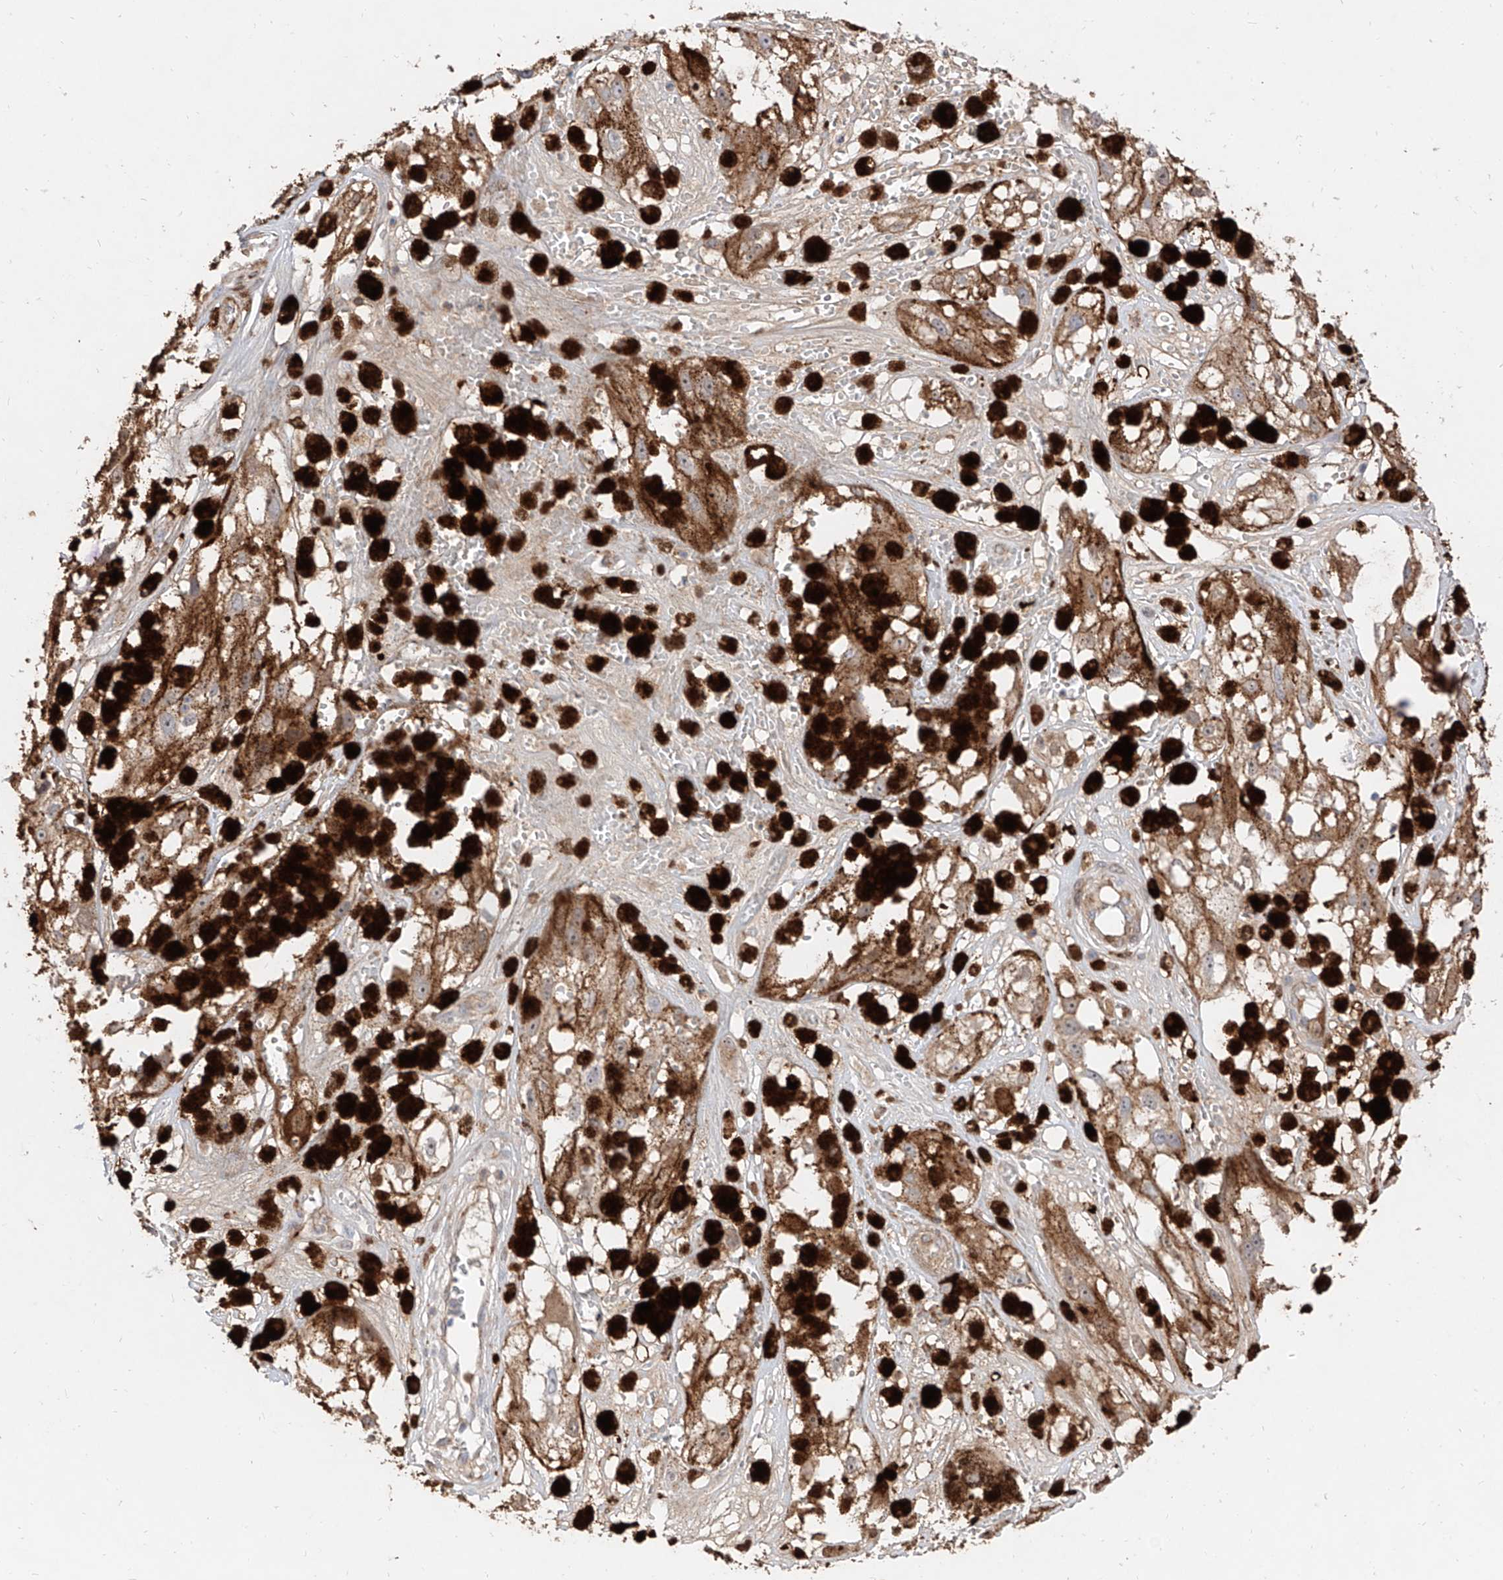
{"staining": {"intensity": "negative", "quantity": "none", "location": "none"}, "tissue": "melanoma", "cell_type": "Tumor cells", "image_type": "cancer", "snomed": [{"axis": "morphology", "description": "Malignant melanoma, NOS"}, {"axis": "topography", "description": "Skin"}], "caption": "Tumor cells show no significant staining in melanoma.", "gene": "KYNU", "patient": {"sex": "male", "age": 88}}